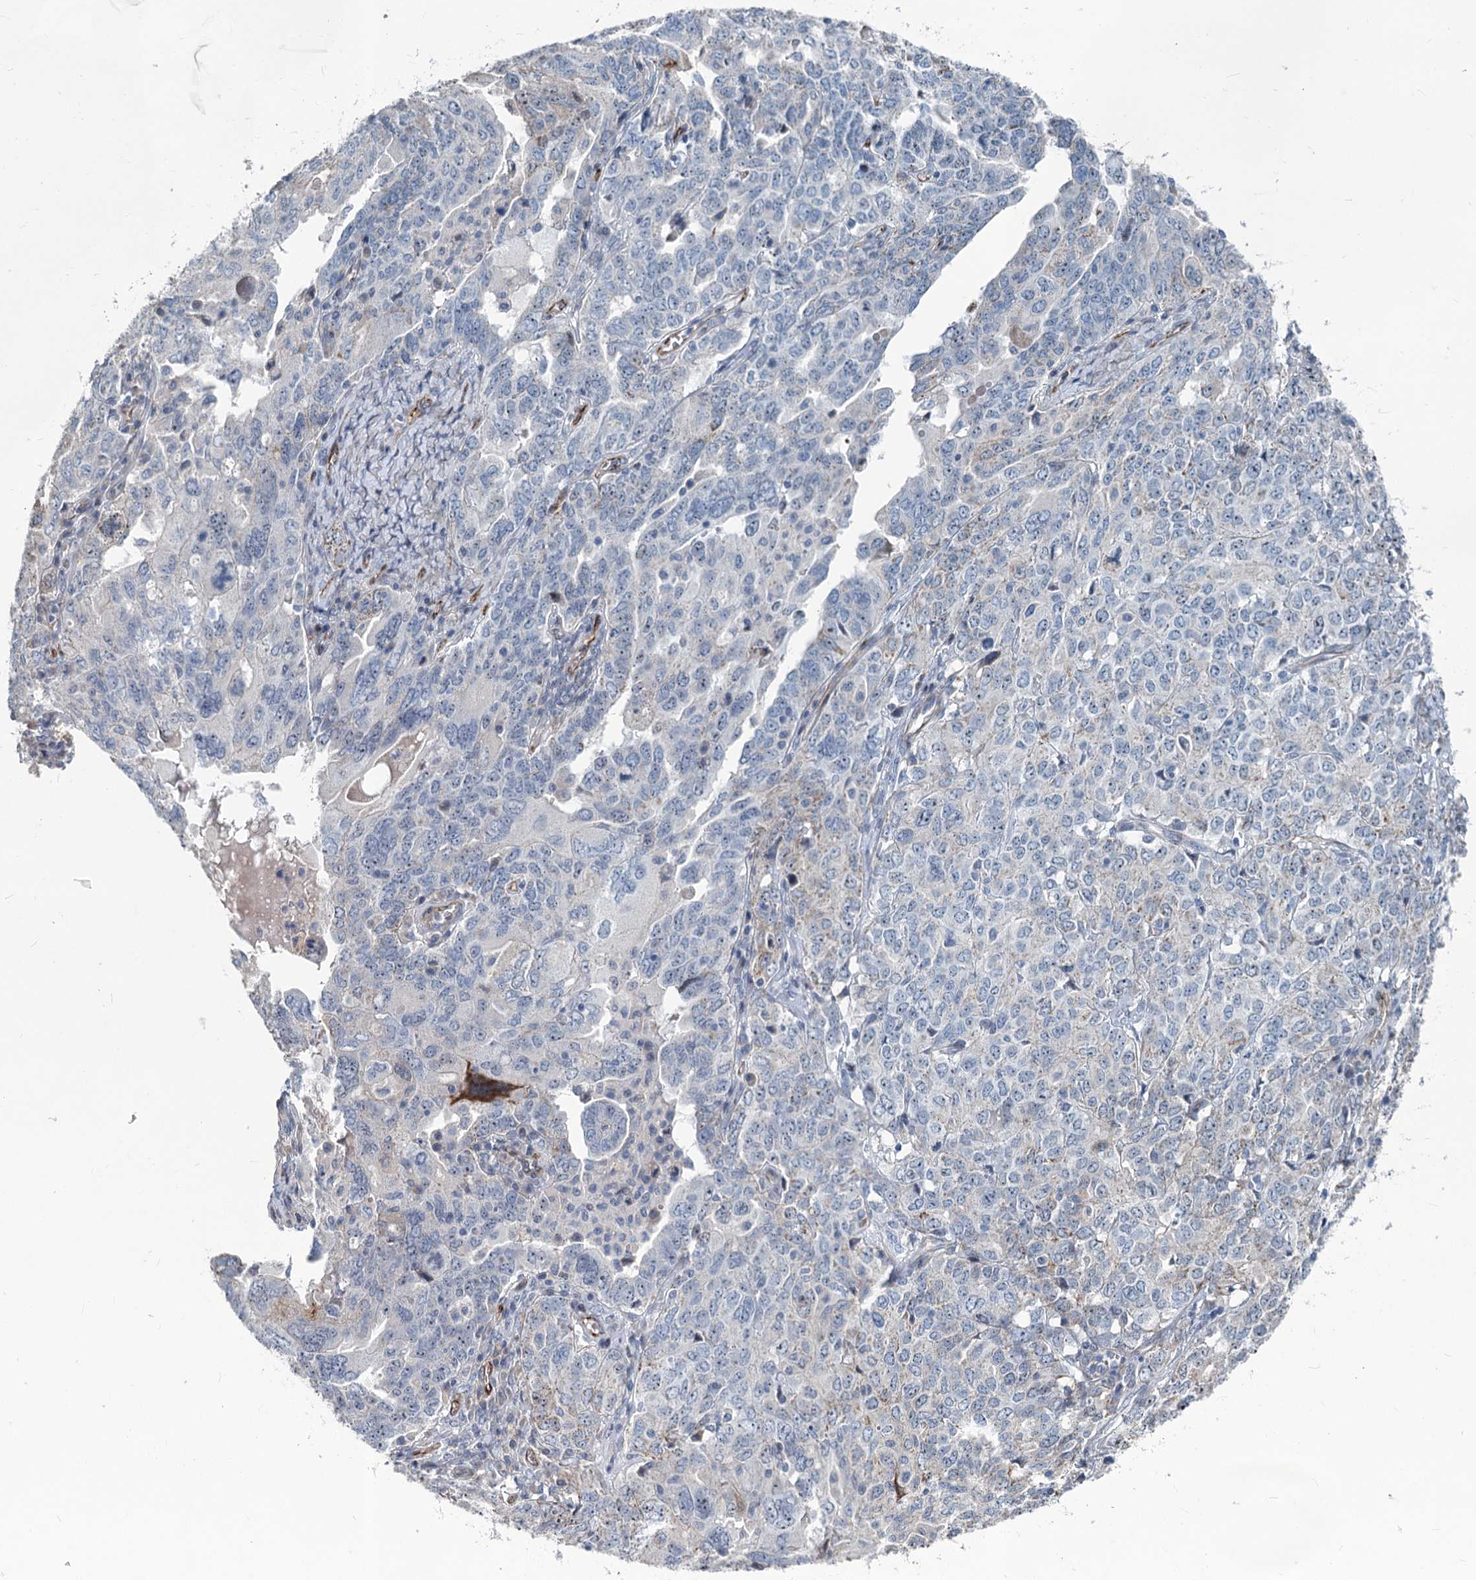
{"staining": {"intensity": "negative", "quantity": "none", "location": "none"}, "tissue": "ovarian cancer", "cell_type": "Tumor cells", "image_type": "cancer", "snomed": [{"axis": "morphology", "description": "Carcinoma, endometroid"}, {"axis": "topography", "description": "Ovary"}], "caption": "This is an immunohistochemistry (IHC) histopathology image of human ovarian cancer. There is no positivity in tumor cells.", "gene": "ASXL3", "patient": {"sex": "female", "age": 62}}